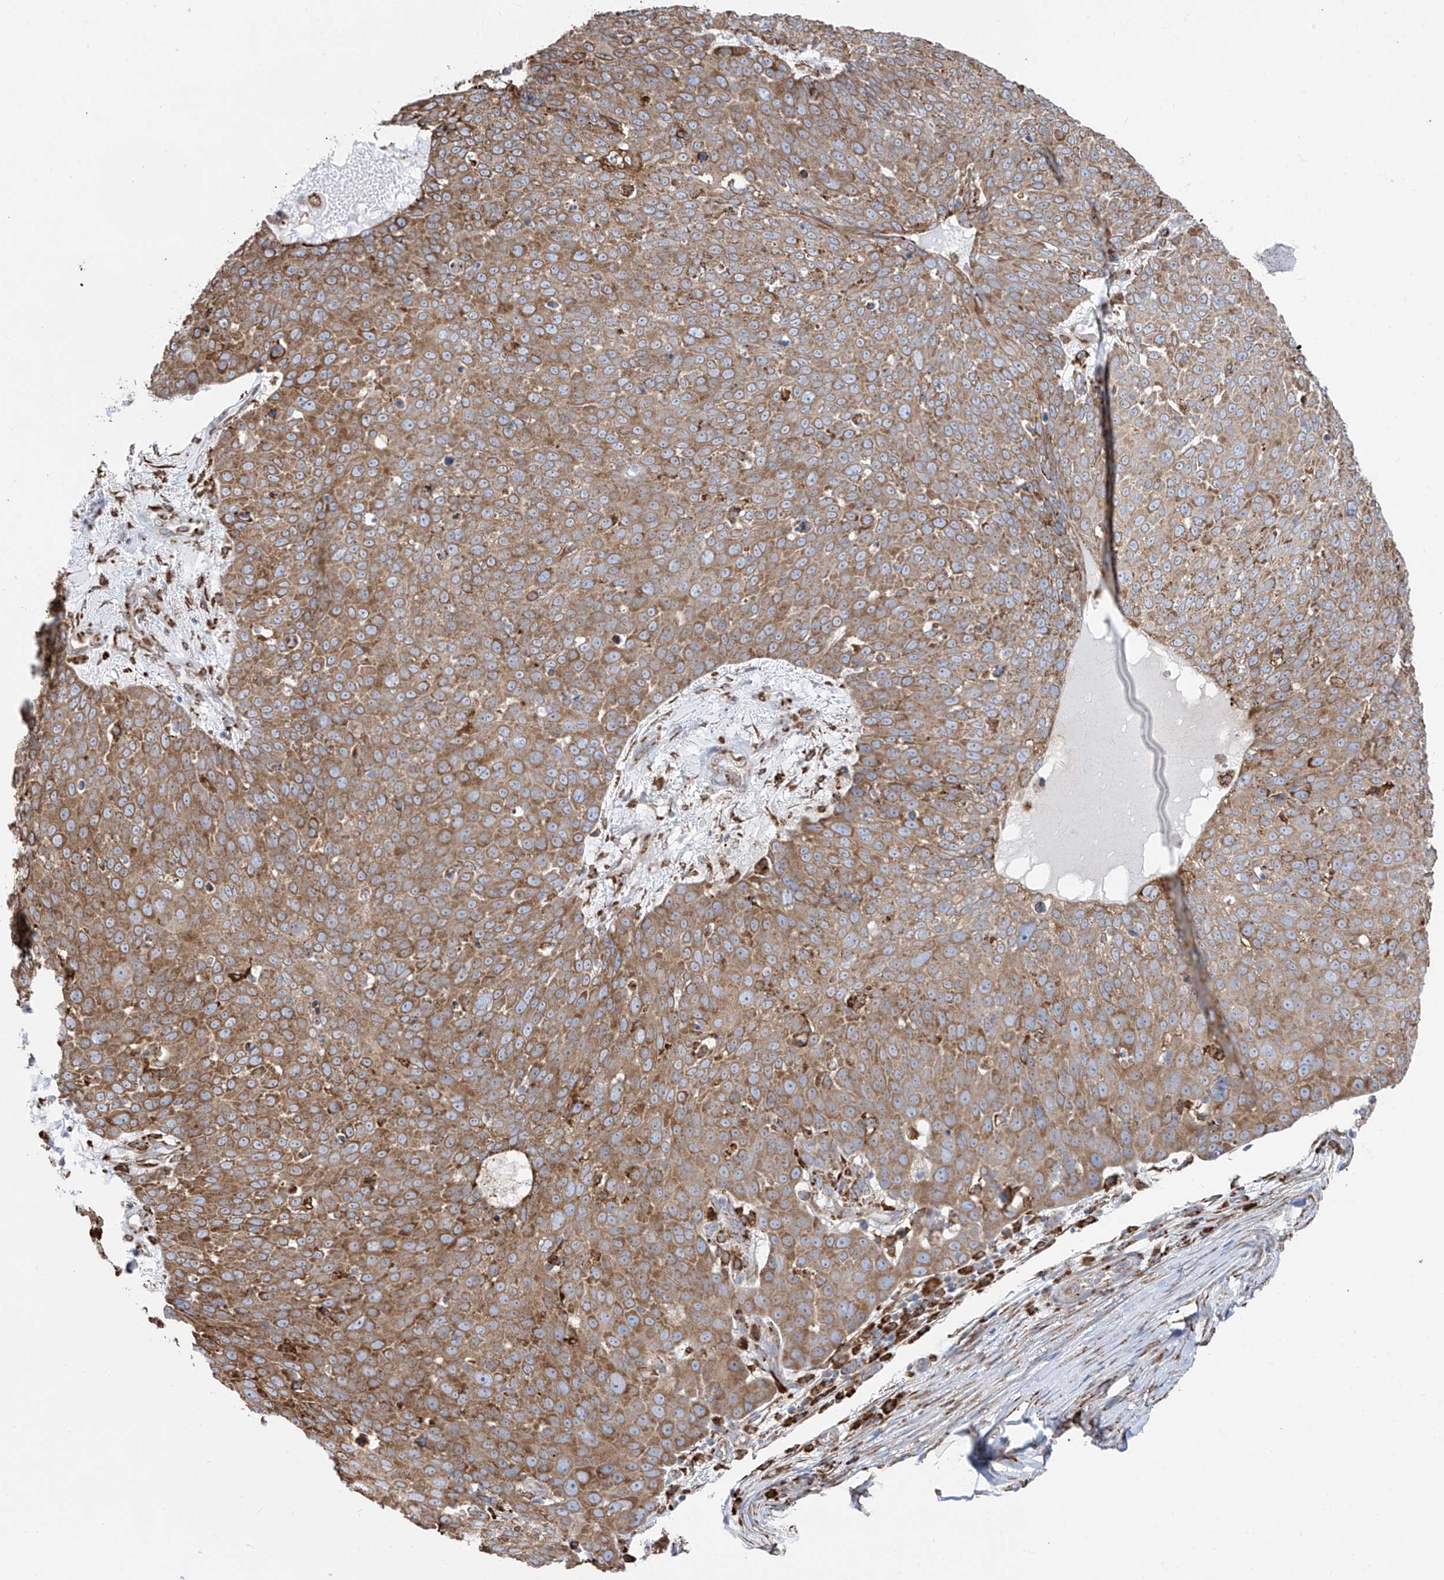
{"staining": {"intensity": "moderate", "quantity": ">75%", "location": "cytoplasmic/membranous"}, "tissue": "skin cancer", "cell_type": "Tumor cells", "image_type": "cancer", "snomed": [{"axis": "morphology", "description": "Squamous cell carcinoma, NOS"}, {"axis": "topography", "description": "Skin"}], "caption": "A photomicrograph of human skin cancer (squamous cell carcinoma) stained for a protein reveals moderate cytoplasmic/membranous brown staining in tumor cells.", "gene": "ZNF354C", "patient": {"sex": "male", "age": 71}}